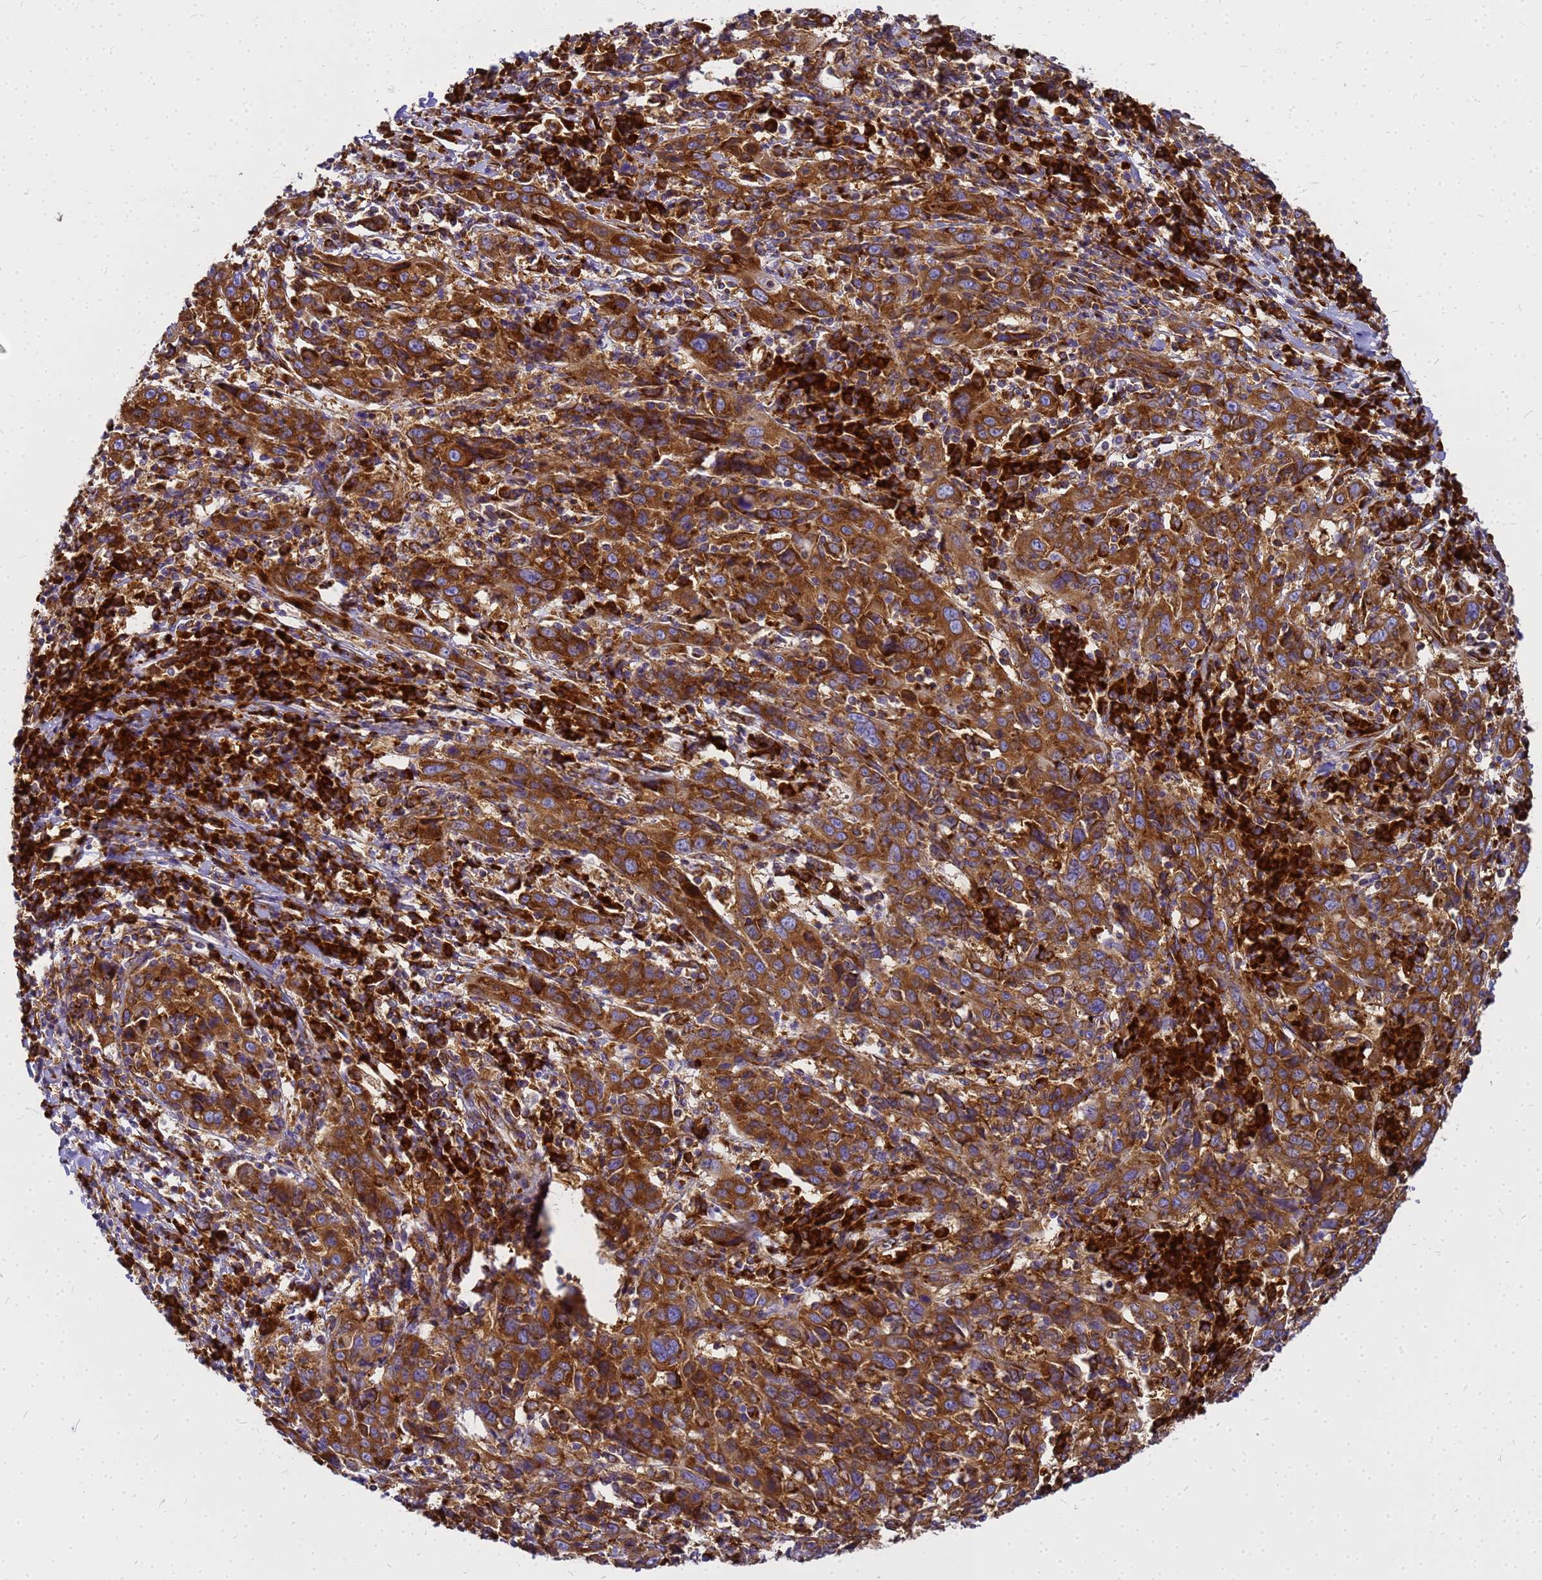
{"staining": {"intensity": "strong", "quantity": ">75%", "location": "cytoplasmic/membranous"}, "tissue": "cervical cancer", "cell_type": "Tumor cells", "image_type": "cancer", "snomed": [{"axis": "morphology", "description": "Squamous cell carcinoma, NOS"}, {"axis": "topography", "description": "Cervix"}], "caption": "Tumor cells exhibit strong cytoplasmic/membranous staining in about >75% of cells in cervical squamous cell carcinoma.", "gene": "EEF1D", "patient": {"sex": "female", "age": 46}}